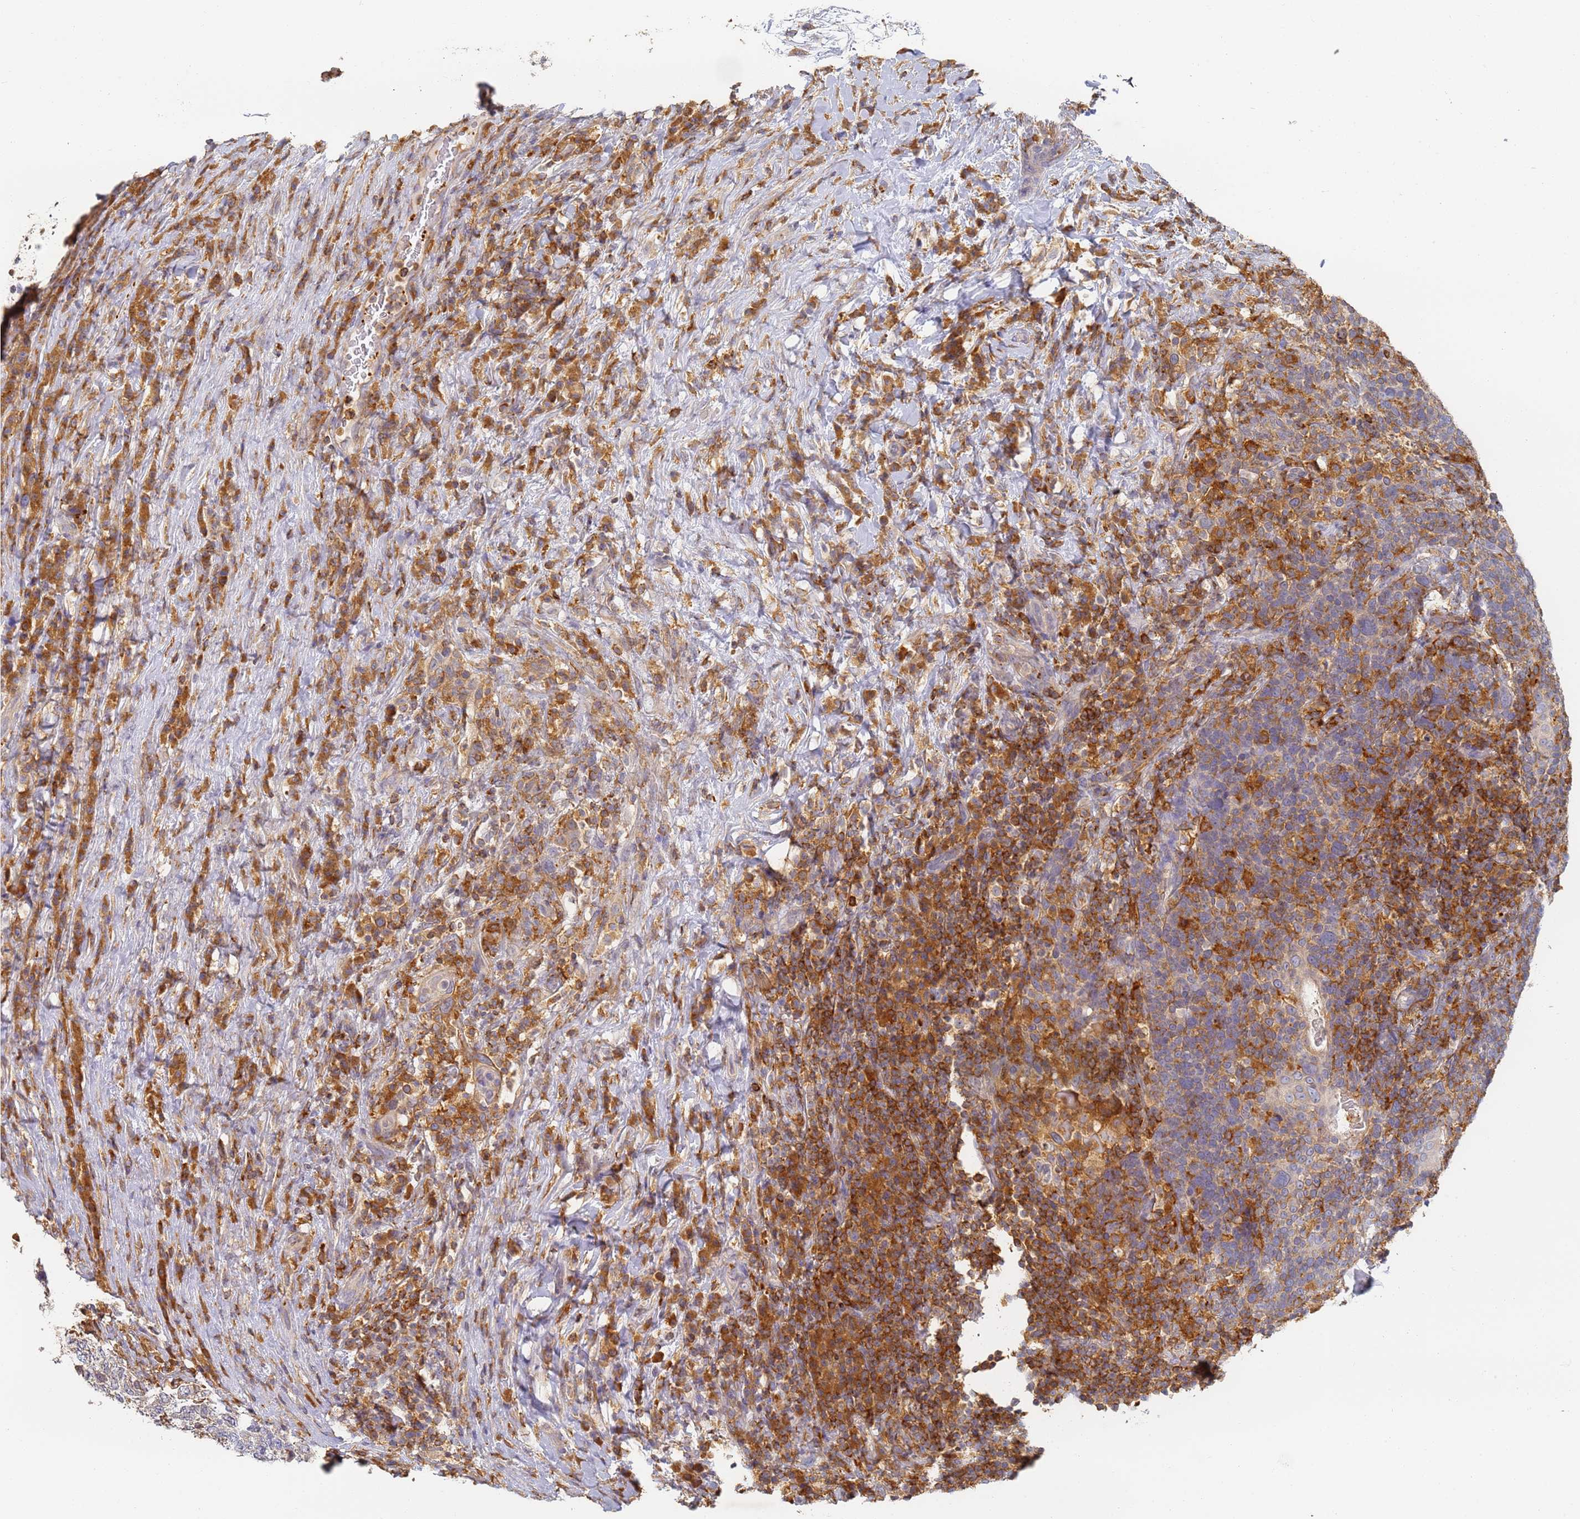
{"staining": {"intensity": "negative", "quantity": "none", "location": "none"}, "tissue": "head and neck cancer", "cell_type": "Tumor cells", "image_type": "cancer", "snomed": [{"axis": "morphology", "description": "Squamous cell carcinoma, NOS"}, {"axis": "morphology", "description": "Squamous cell carcinoma, metastatic, NOS"}, {"axis": "topography", "description": "Lymph node"}, {"axis": "topography", "description": "Head-Neck"}], "caption": "Immunohistochemistry photomicrograph of human head and neck cancer stained for a protein (brown), which displays no expression in tumor cells.", "gene": "BIN2", "patient": {"sex": "male", "age": 62}}